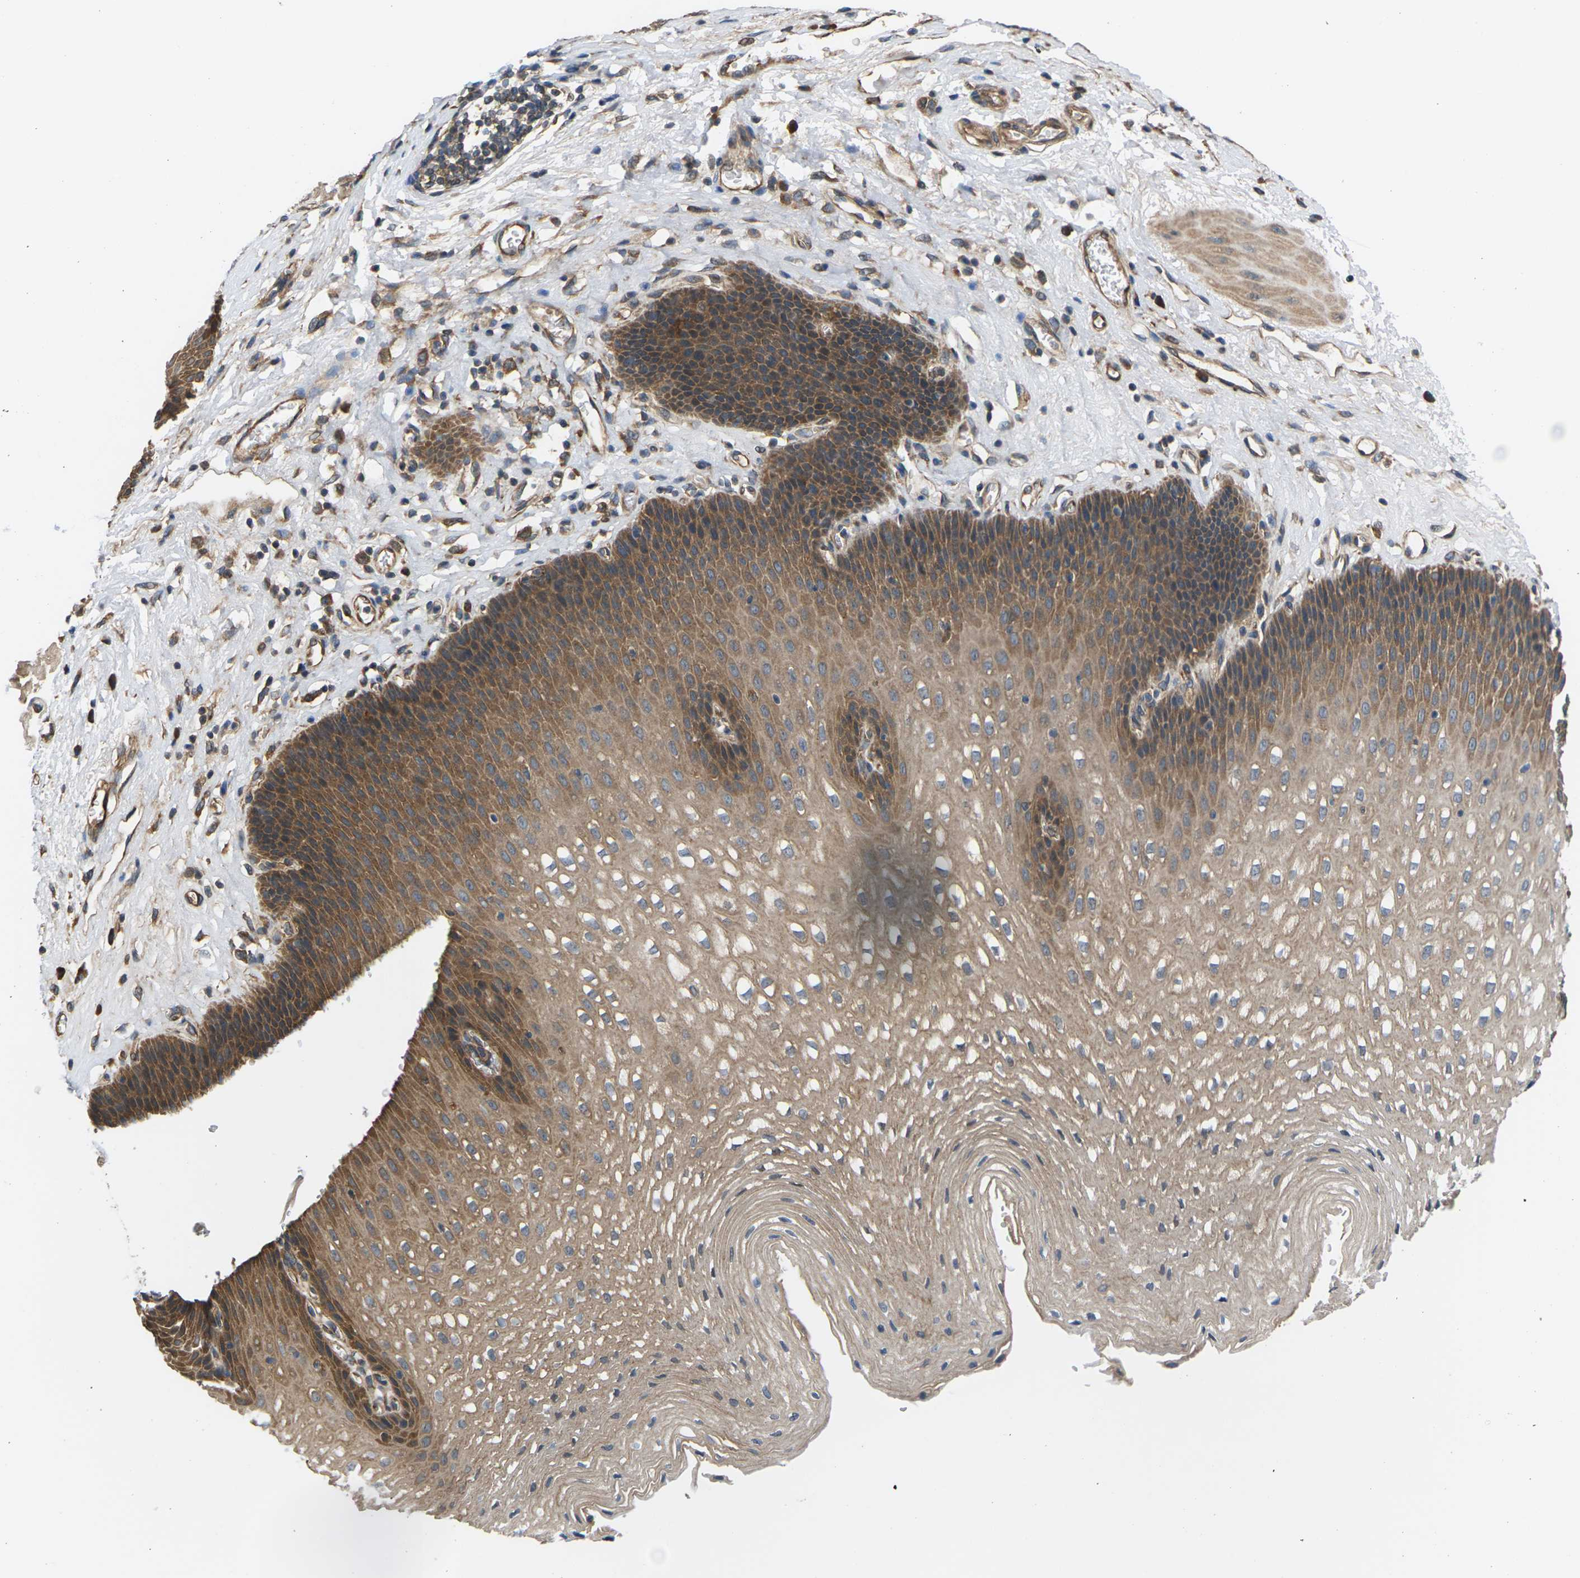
{"staining": {"intensity": "moderate", "quantity": ">75%", "location": "cytoplasmic/membranous"}, "tissue": "esophagus", "cell_type": "Squamous epithelial cells", "image_type": "normal", "snomed": [{"axis": "morphology", "description": "Normal tissue, NOS"}, {"axis": "topography", "description": "Esophagus"}], "caption": "A brown stain highlights moderate cytoplasmic/membranous staining of a protein in squamous epithelial cells of benign esophagus. (brown staining indicates protein expression, while blue staining denotes nuclei).", "gene": "NRAS", "patient": {"sex": "male", "age": 48}}